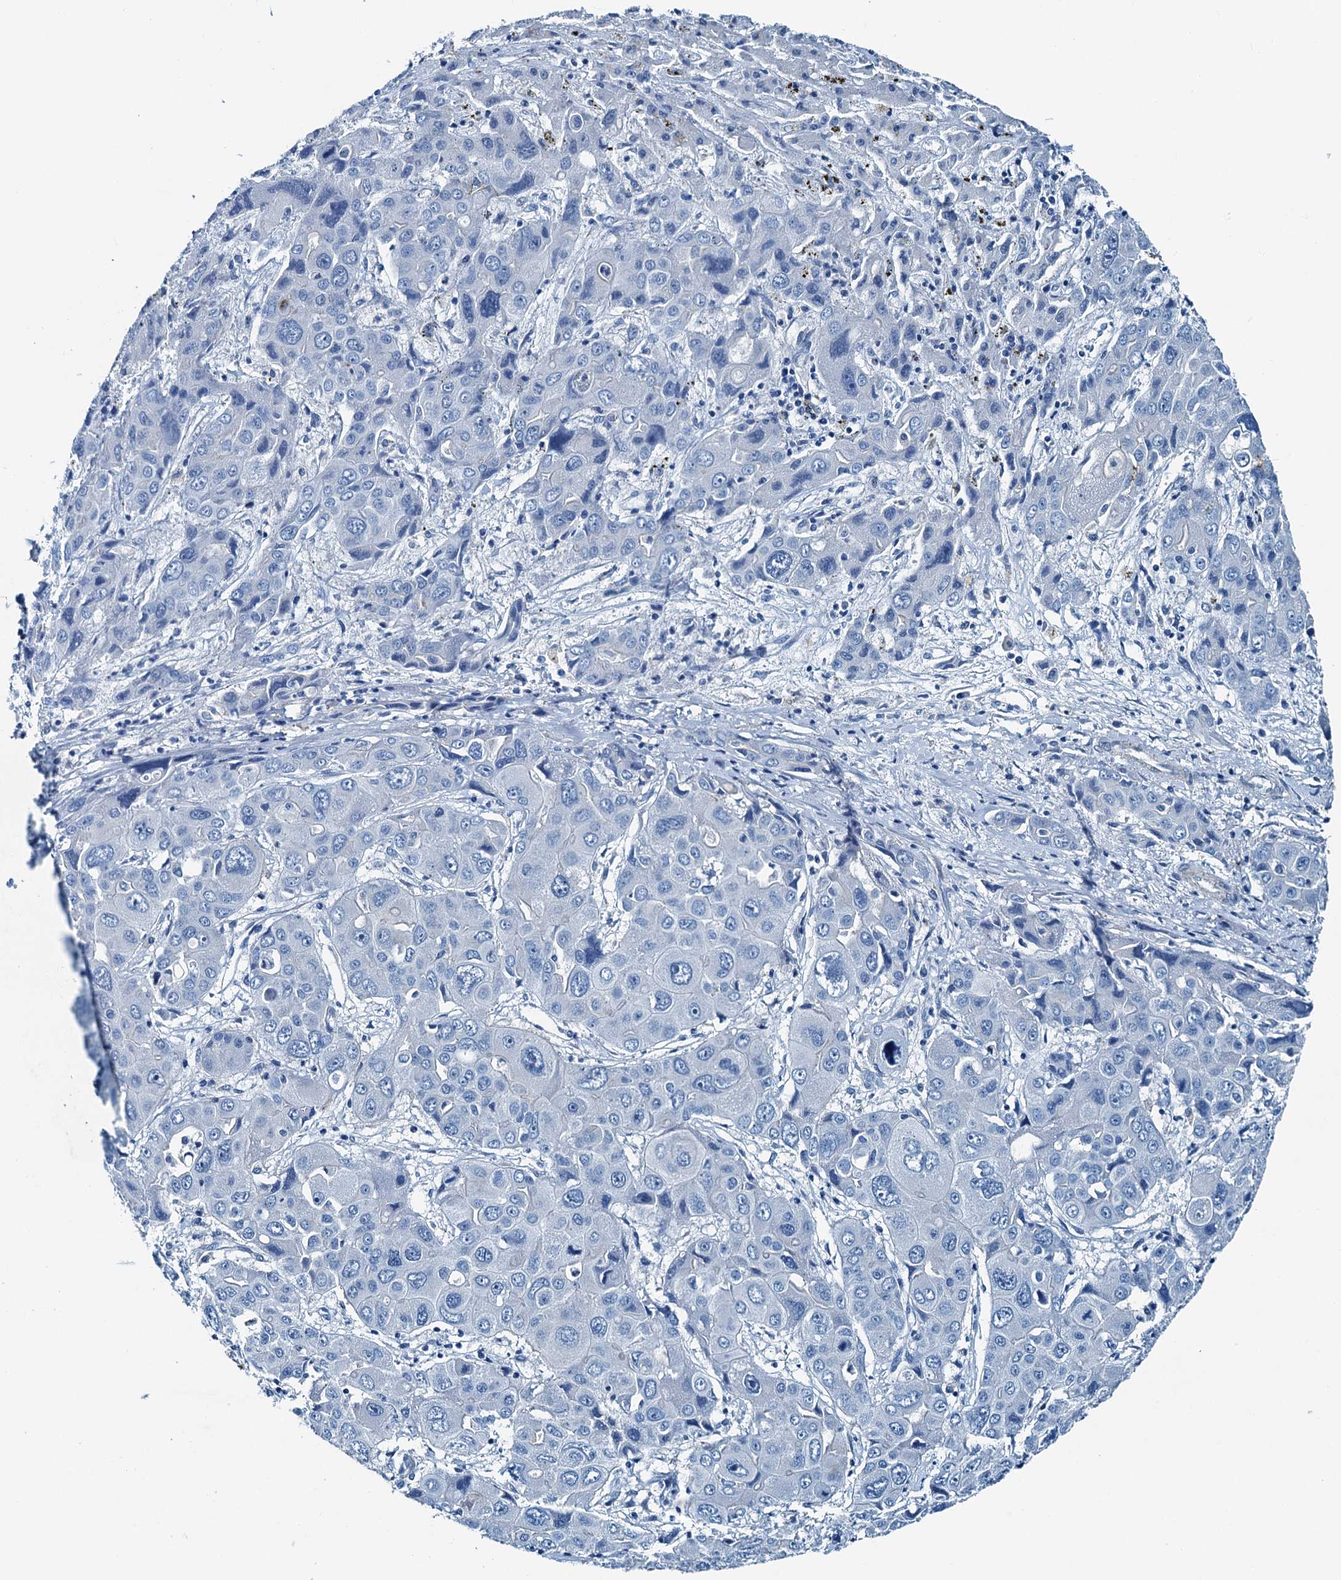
{"staining": {"intensity": "negative", "quantity": "none", "location": "none"}, "tissue": "liver cancer", "cell_type": "Tumor cells", "image_type": "cancer", "snomed": [{"axis": "morphology", "description": "Cholangiocarcinoma"}, {"axis": "topography", "description": "Liver"}], "caption": "Liver cancer (cholangiocarcinoma) stained for a protein using immunohistochemistry (IHC) shows no staining tumor cells.", "gene": "RAB3IL1", "patient": {"sex": "male", "age": 67}}